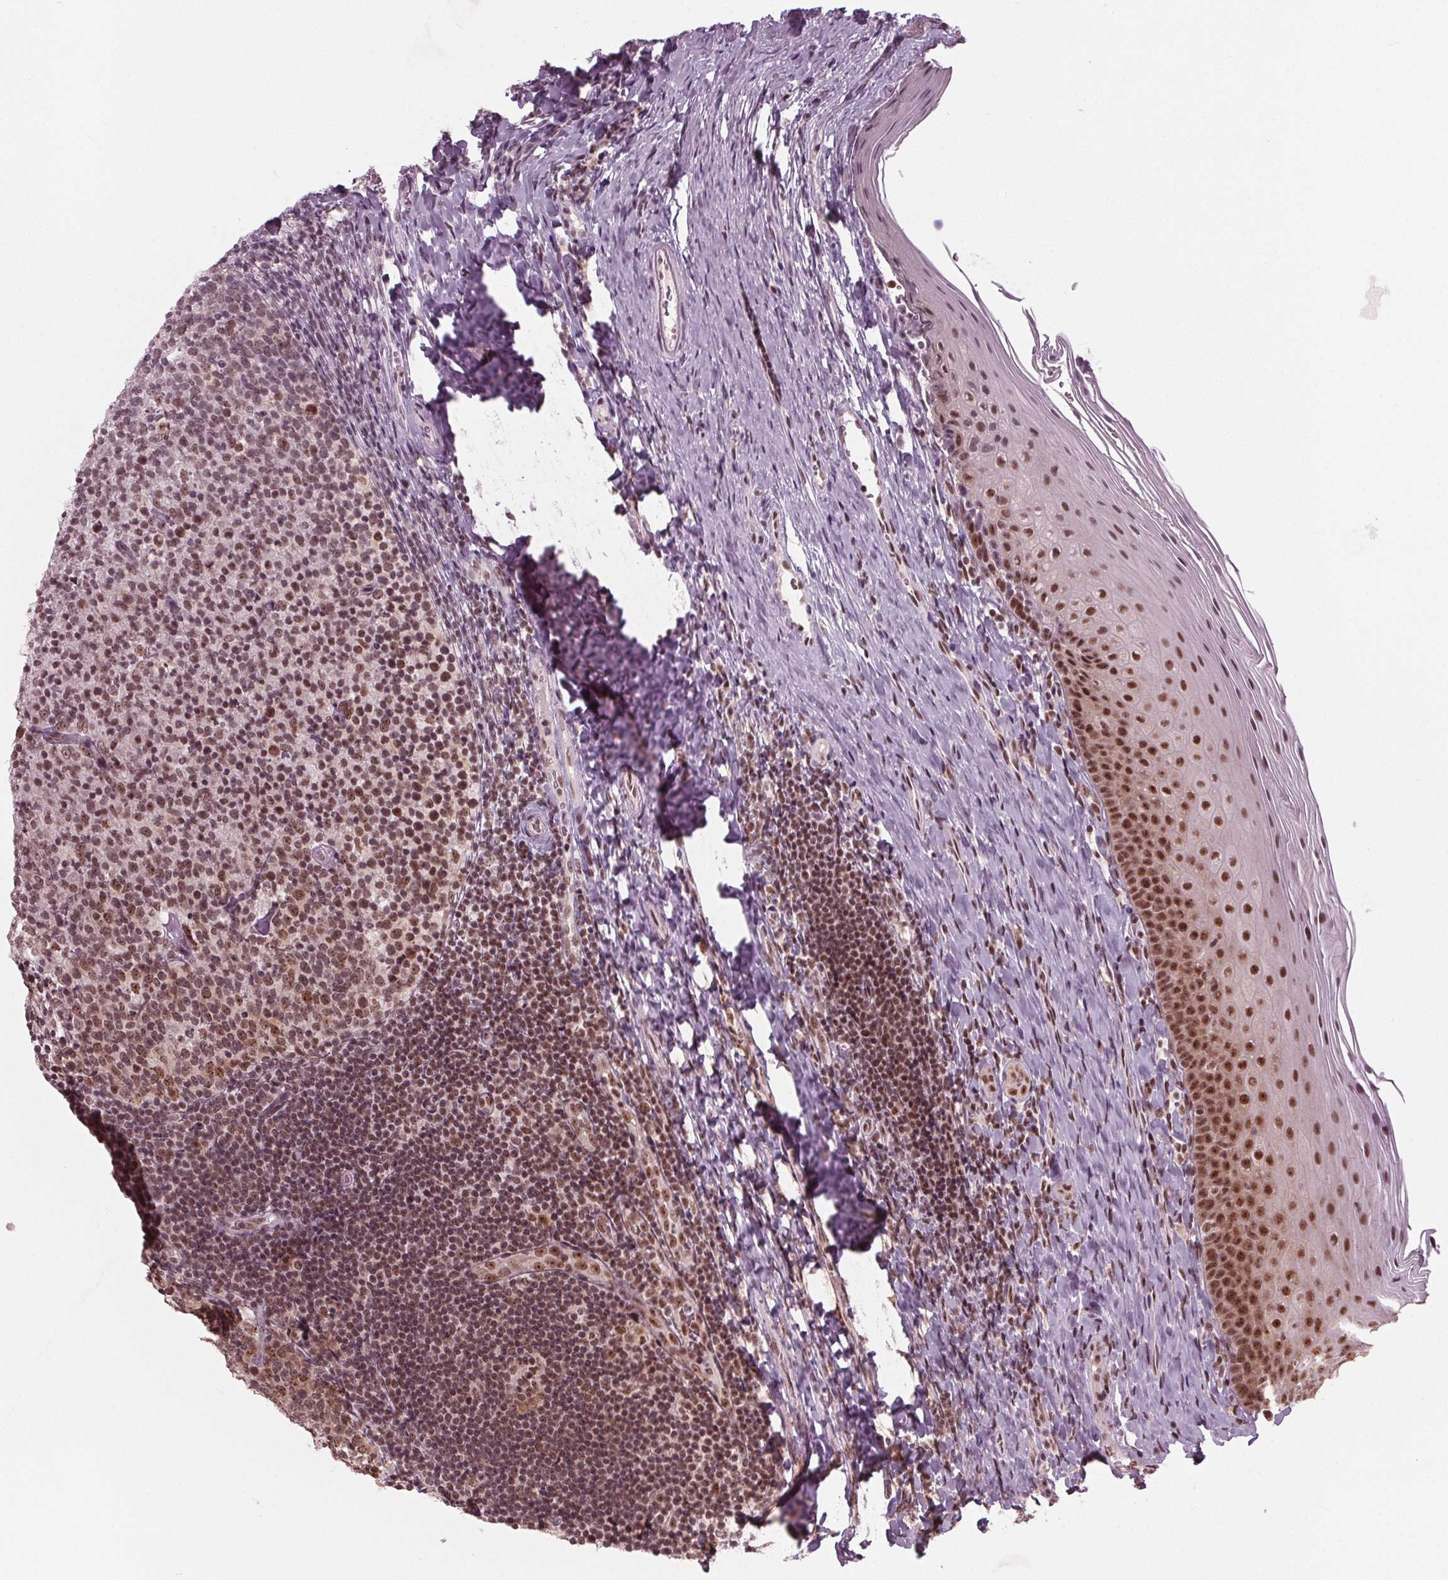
{"staining": {"intensity": "moderate", "quantity": "25%-75%", "location": "nuclear"}, "tissue": "tonsil", "cell_type": "Germinal center cells", "image_type": "normal", "snomed": [{"axis": "morphology", "description": "Normal tissue, NOS"}, {"axis": "topography", "description": "Tonsil"}], "caption": "Immunohistochemical staining of benign tonsil shows moderate nuclear protein positivity in approximately 25%-75% of germinal center cells. (DAB = brown stain, brightfield microscopy at high magnification).", "gene": "DDX41", "patient": {"sex": "female", "age": 10}}